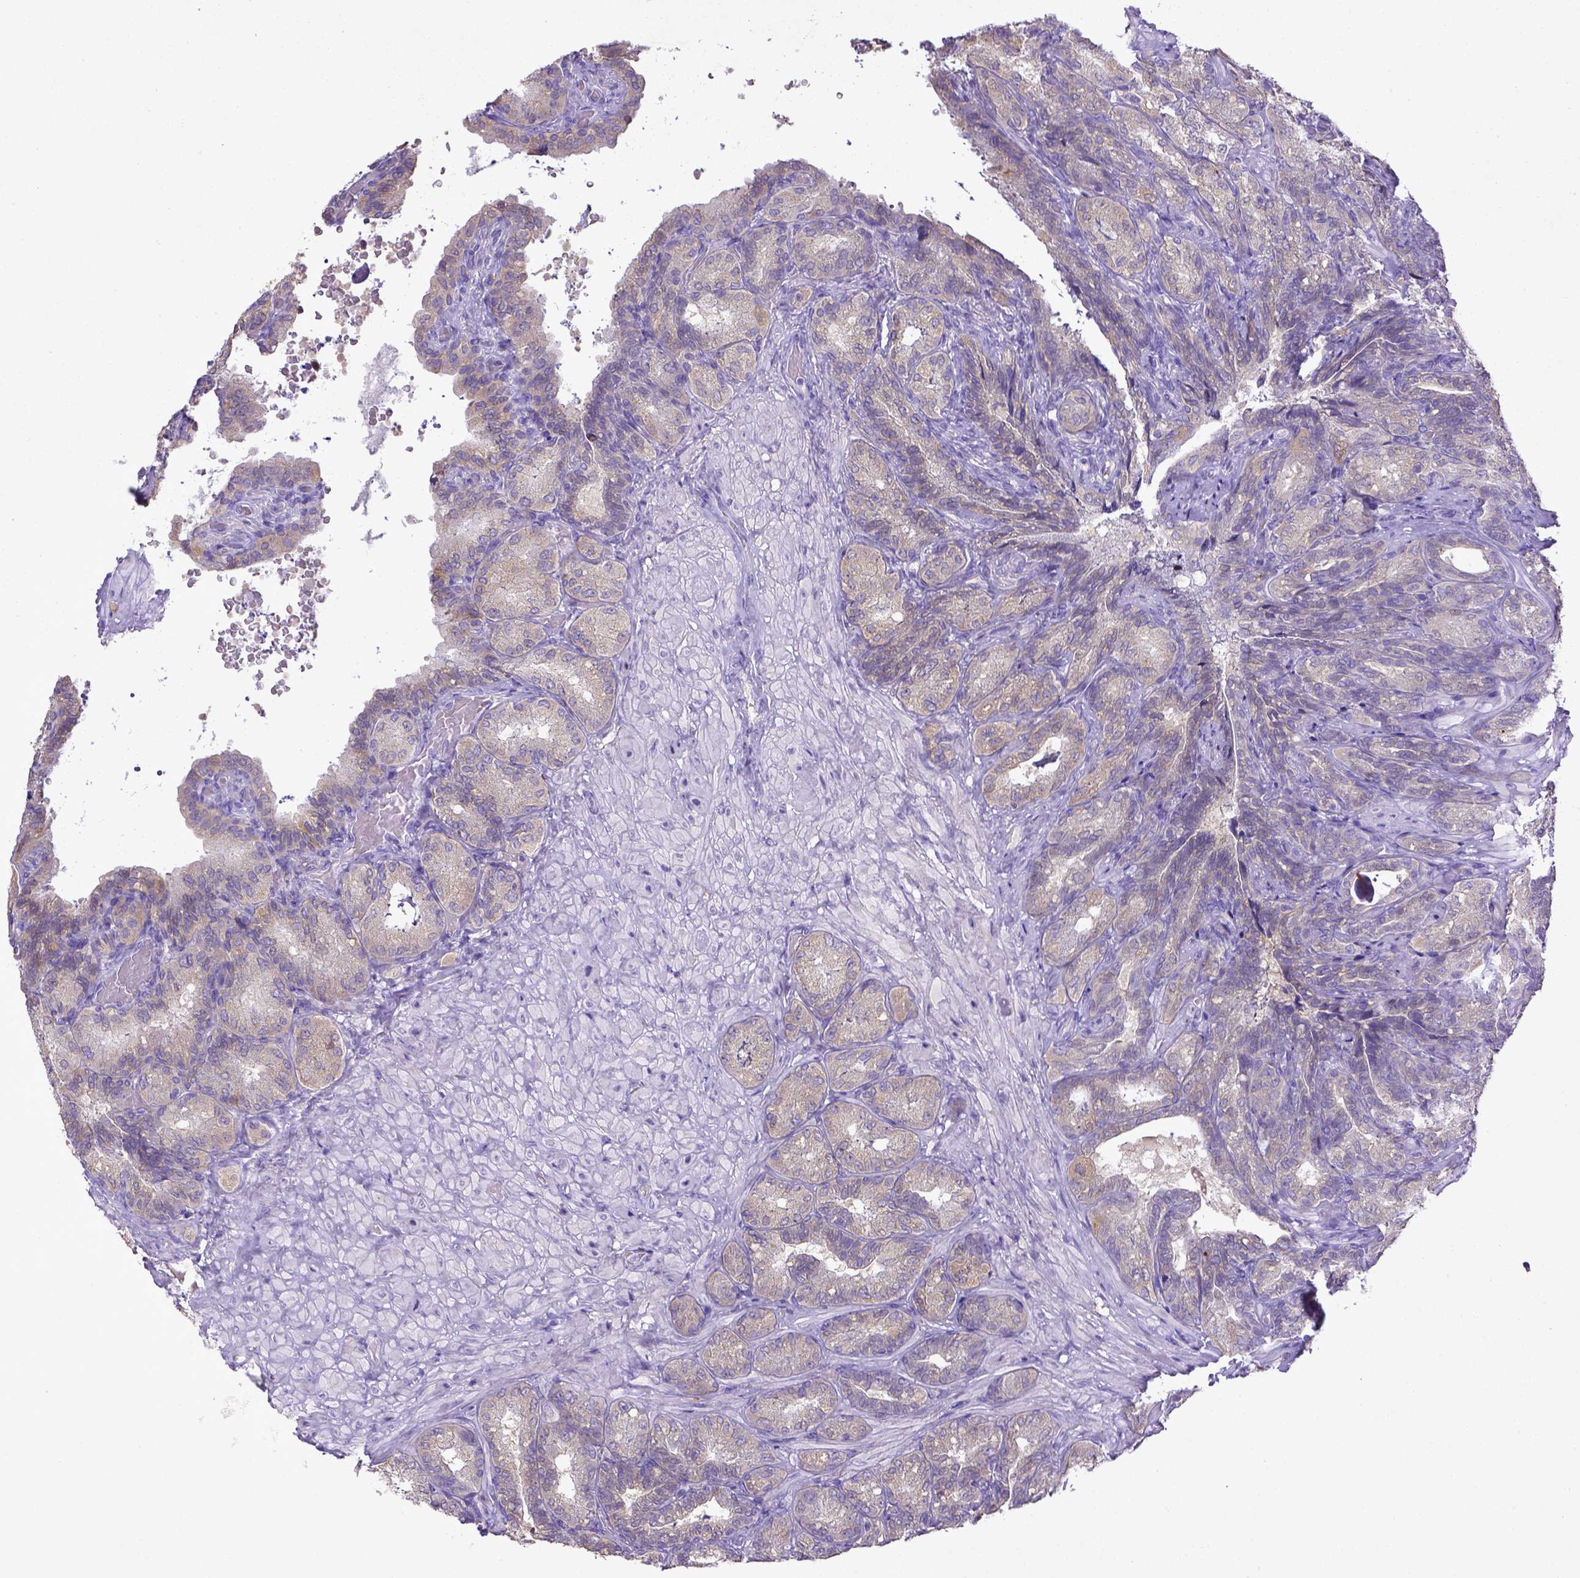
{"staining": {"intensity": "negative", "quantity": "none", "location": "none"}, "tissue": "seminal vesicle", "cell_type": "Glandular cells", "image_type": "normal", "snomed": [{"axis": "morphology", "description": "Normal tissue, NOS"}, {"axis": "topography", "description": "Seminal veicle"}], "caption": "A micrograph of seminal vesicle stained for a protein displays no brown staining in glandular cells. The staining was performed using DAB to visualize the protein expression in brown, while the nuclei were stained in blue with hematoxylin (Magnification: 20x).", "gene": "CD40", "patient": {"sex": "male", "age": 68}}